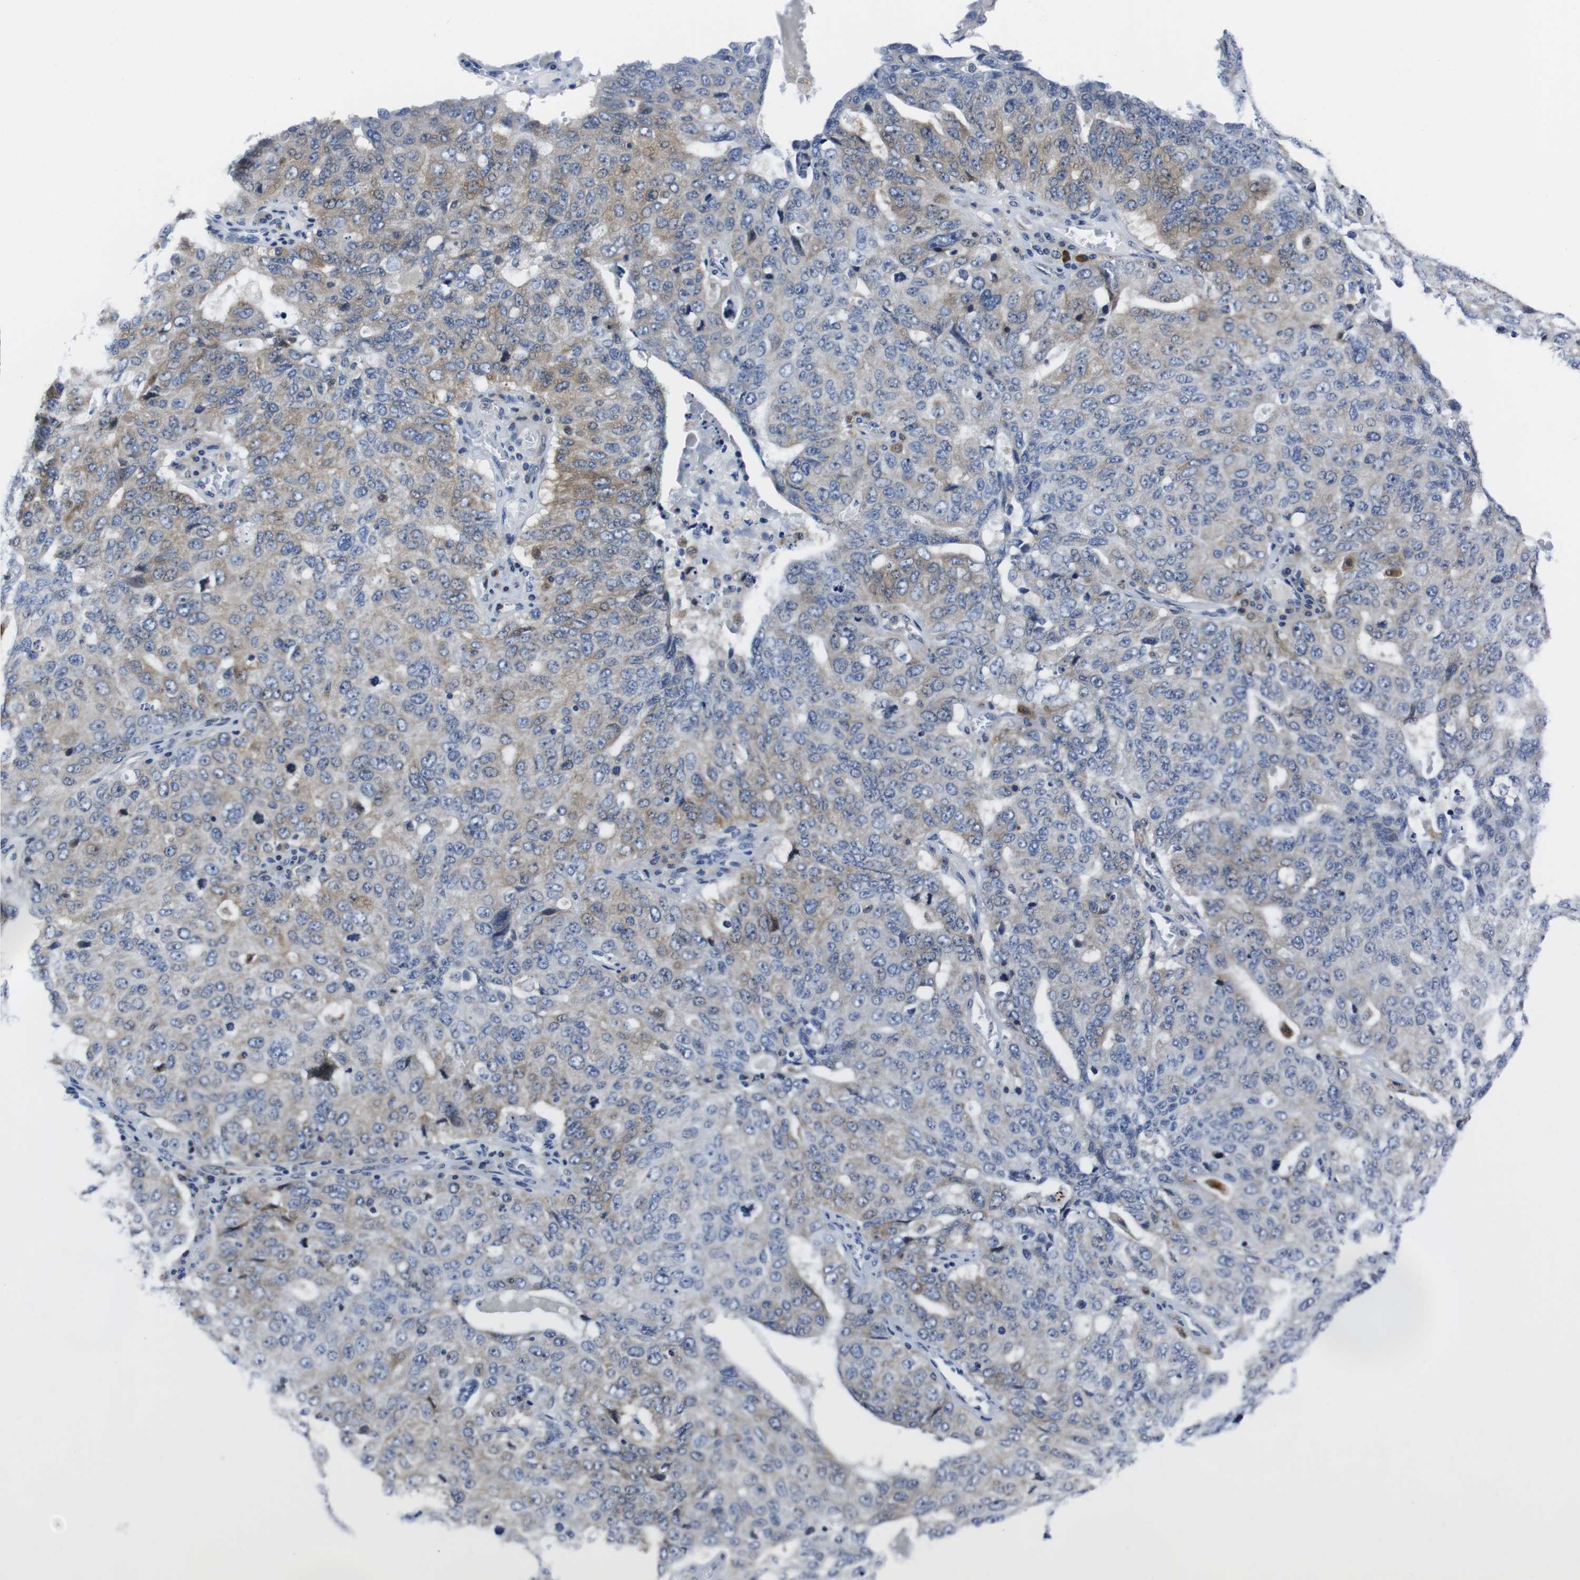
{"staining": {"intensity": "weak", "quantity": "25%-75%", "location": "cytoplasmic/membranous"}, "tissue": "ovarian cancer", "cell_type": "Tumor cells", "image_type": "cancer", "snomed": [{"axis": "morphology", "description": "Carcinoma, endometroid"}, {"axis": "topography", "description": "Ovary"}], "caption": "Ovarian cancer (endometroid carcinoma) tissue shows weak cytoplasmic/membranous expression in about 25%-75% of tumor cells, visualized by immunohistochemistry.", "gene": "EIF4A1", "patient": {"sex": "female", "age": 62}}